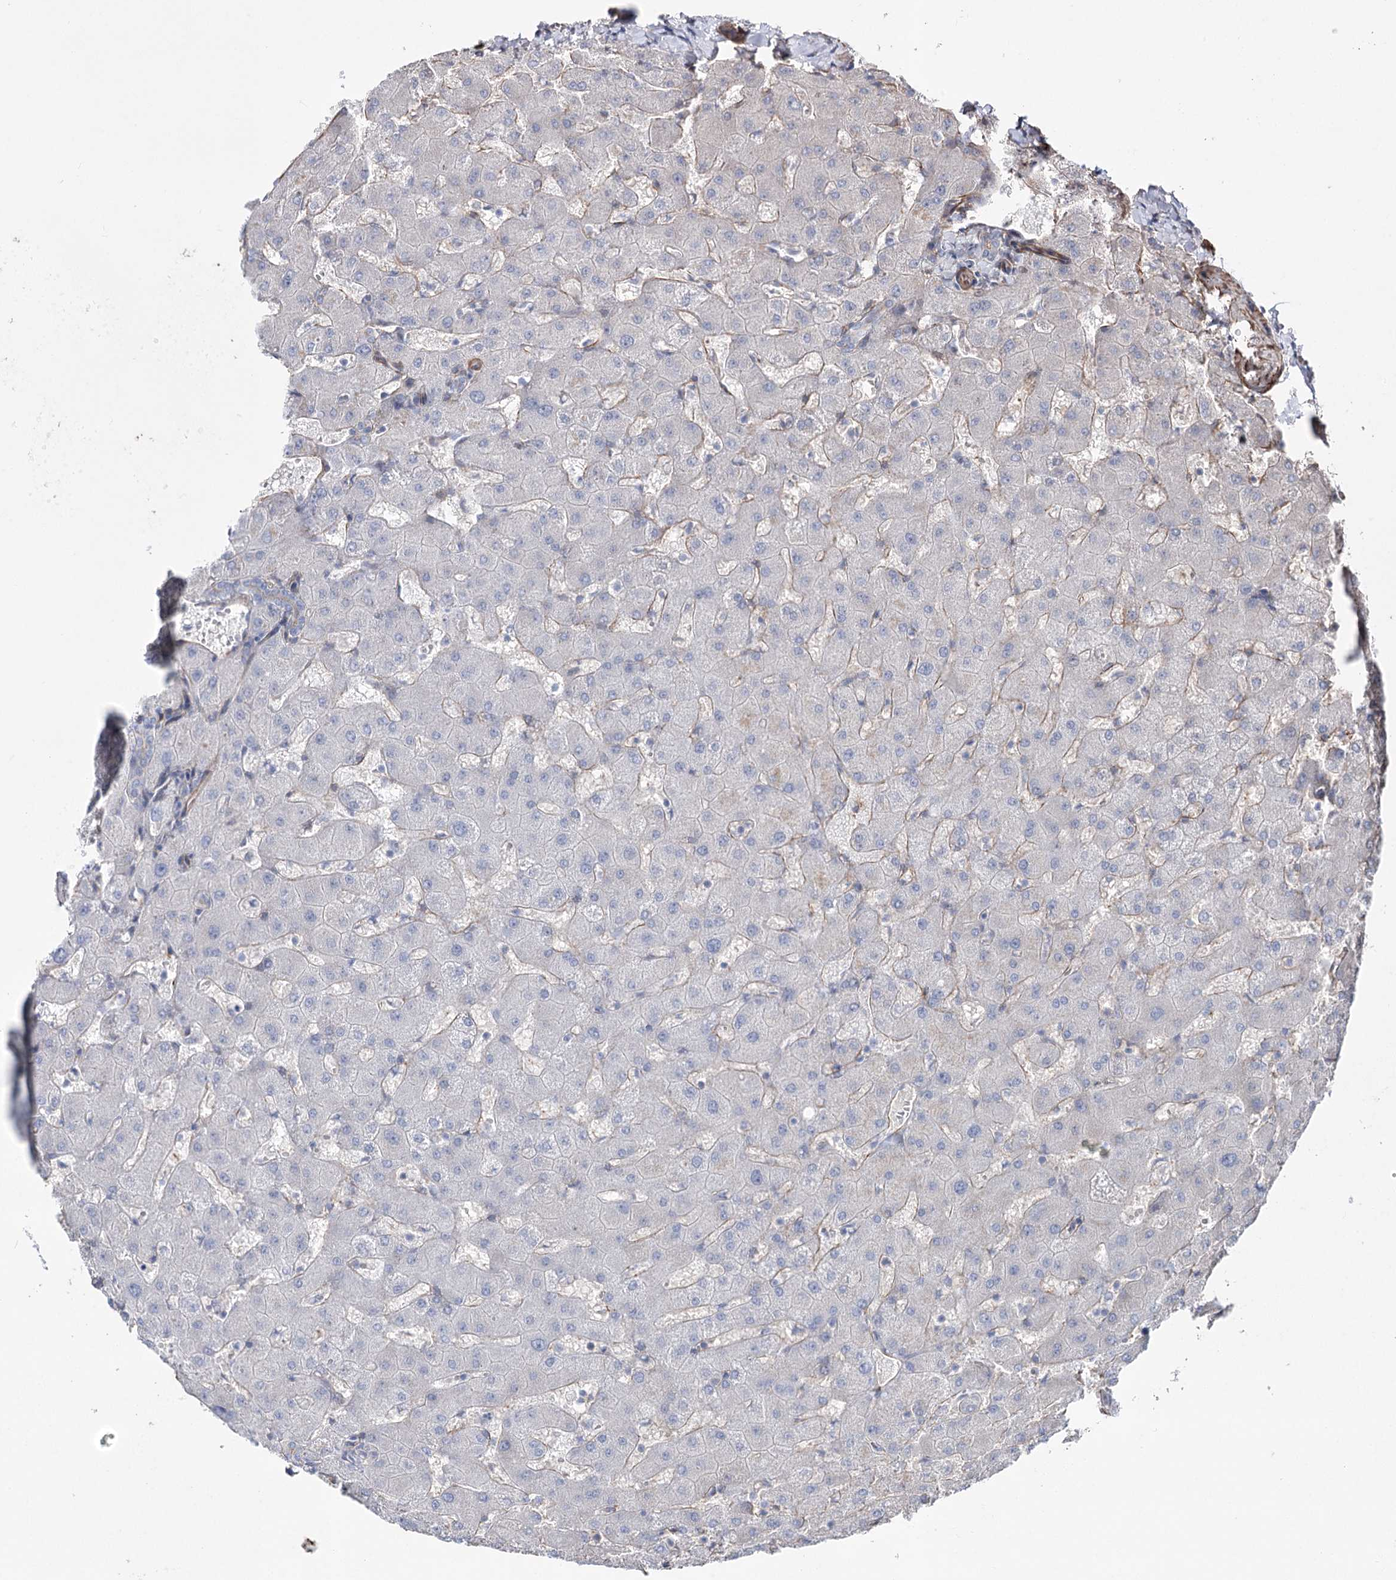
{"staining": {"intensity": "moderate", "quantity": "<25%", "location": "cytoplasmic/membranous"}, "tissue": "liver", "cell_type": "Cholangiocytes", "image_type": "normal", "snomed": [{"axis": "morphology", "description": "Normal tissue, NOS"}, {"axis": "topography", "description": "Liver"}], "caption": "This photomicrograph reveals benign liver stained with immunohistochemistry to label a protein in brown. The cytoplasmic/membranous of cholangiocytes show moderate positivity for the protein. Nuclei are counter-stained blue.", "gene": "ARHGAP20", "patient": {"sex": "female", "age": 63}}